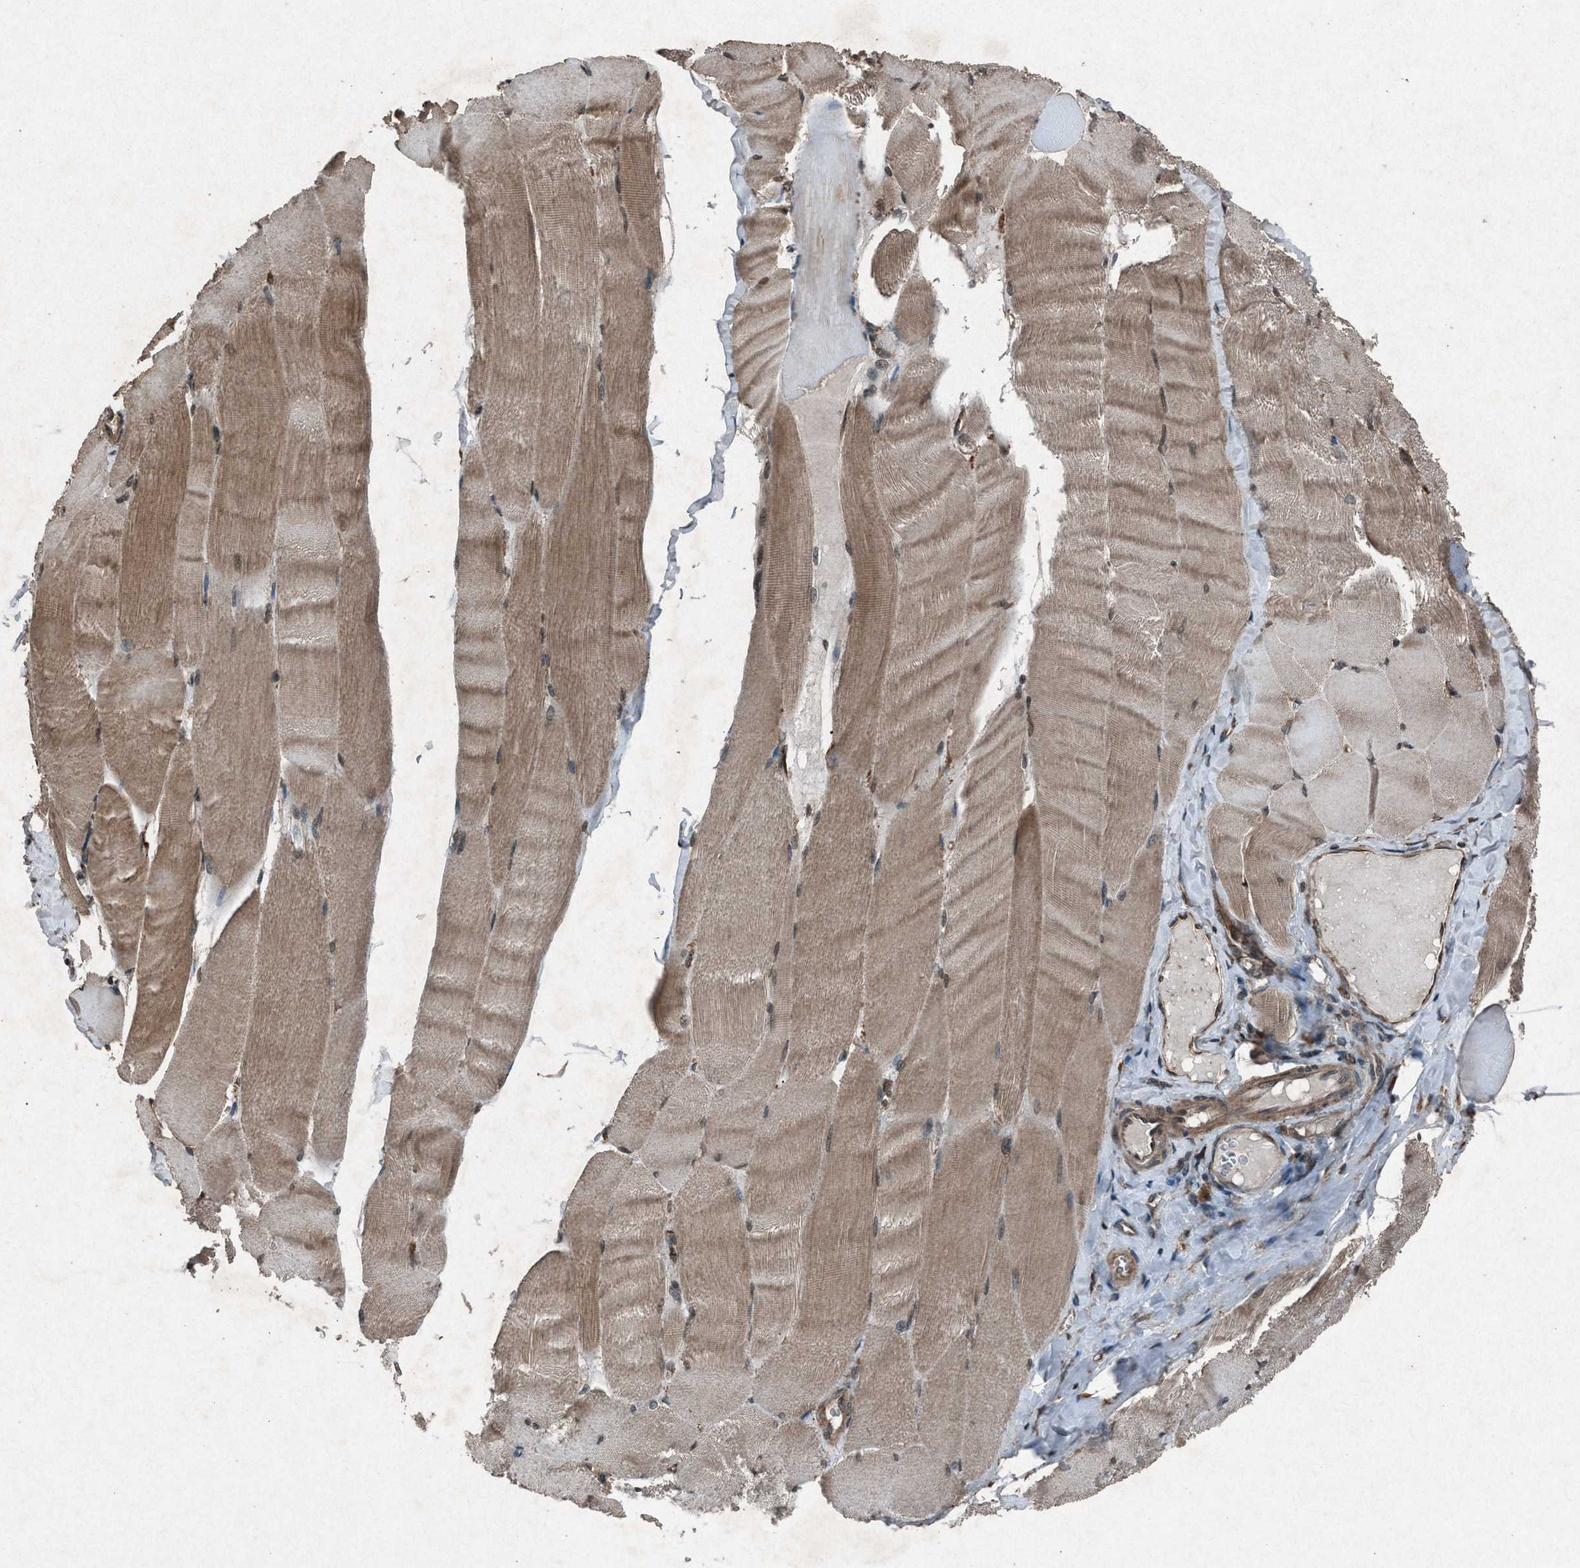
{"staining": {"intensity": "weak", "quantity": ">75%", "location": "cytoplasmic/membranous"}, "tissue": "skeletal muscle", "cell_type": "Myocytes", "image_type": "normal", "snomed": [{"axis": "morphology", "description": "Normal tissue, NOS"}, {"axis": "morphology", "description": "Squamous cell carcinoma, NOS"}, {"axis": "topography", "description": "Skeletal muscle"}], "caption": "Protein analysis of normal skeletal muscle demonstrates weak cytoplasmic/membranous staining in approximately >75% of myocytes. Immunohistochemistry stains the protein in brown and the nuclei are stained blue.", "gene": "CALR", "patient": {"sex": "male", "age": 51}}